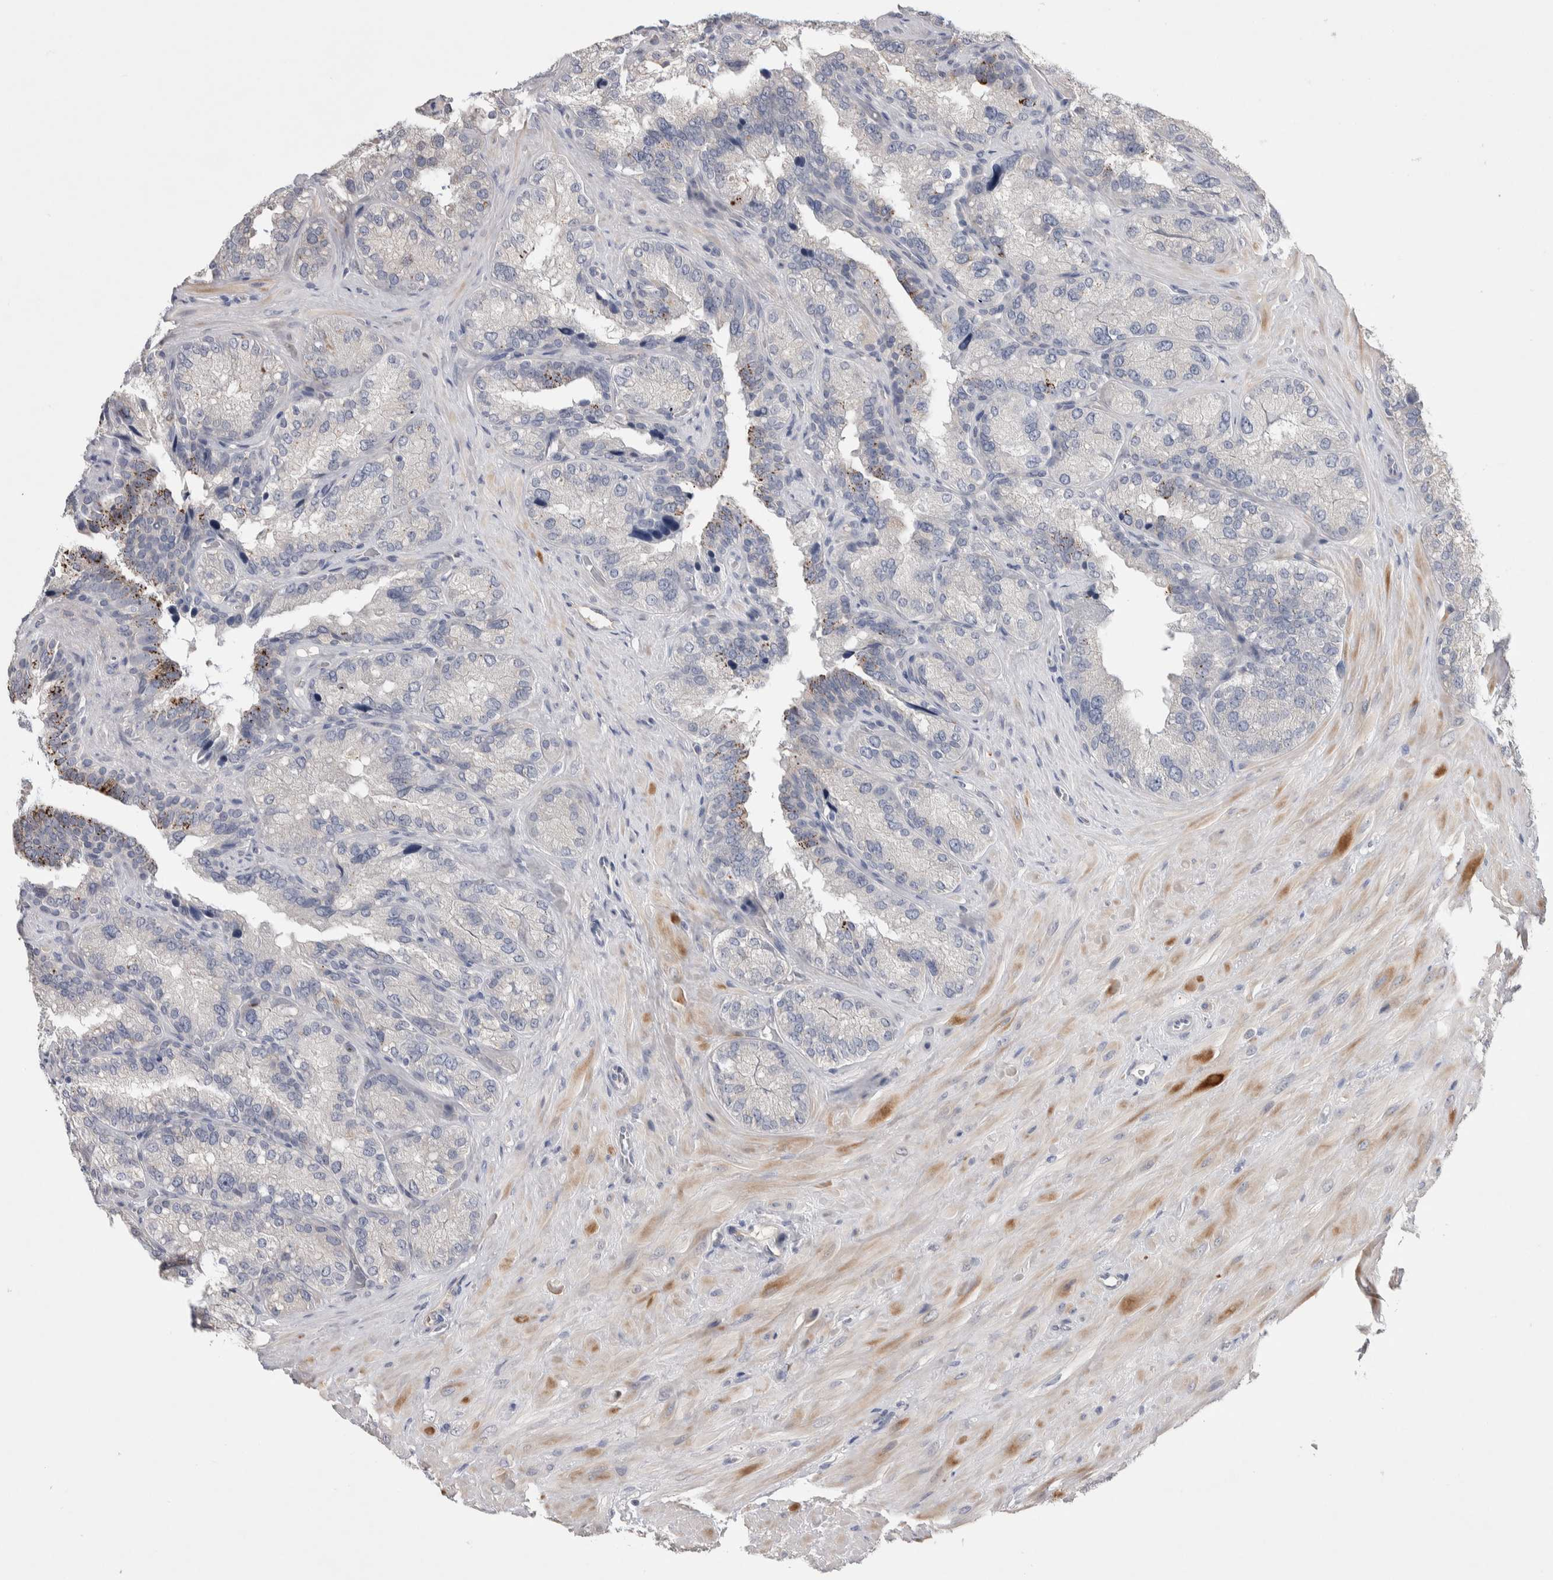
{"staining": {"intensity": "negative", "quantity": "none", "location": "none"}, "tissue": "seminal vesicle", "cell_type": "Glandular cells", "image_type": "normal", "snomed": [{"axis": "morphology", "description": "Normal tissue, NOS"}, {"axis": "topography", "description": "Prostate"}, {"axis": "topography", "description": "Seminal veicle"}], "caption": "Image shows no protein positivity in glandular cells of unremarkable seminal vesicle.", "gene": "CEP131", "patient": {"sex": "male", "age": 51}}